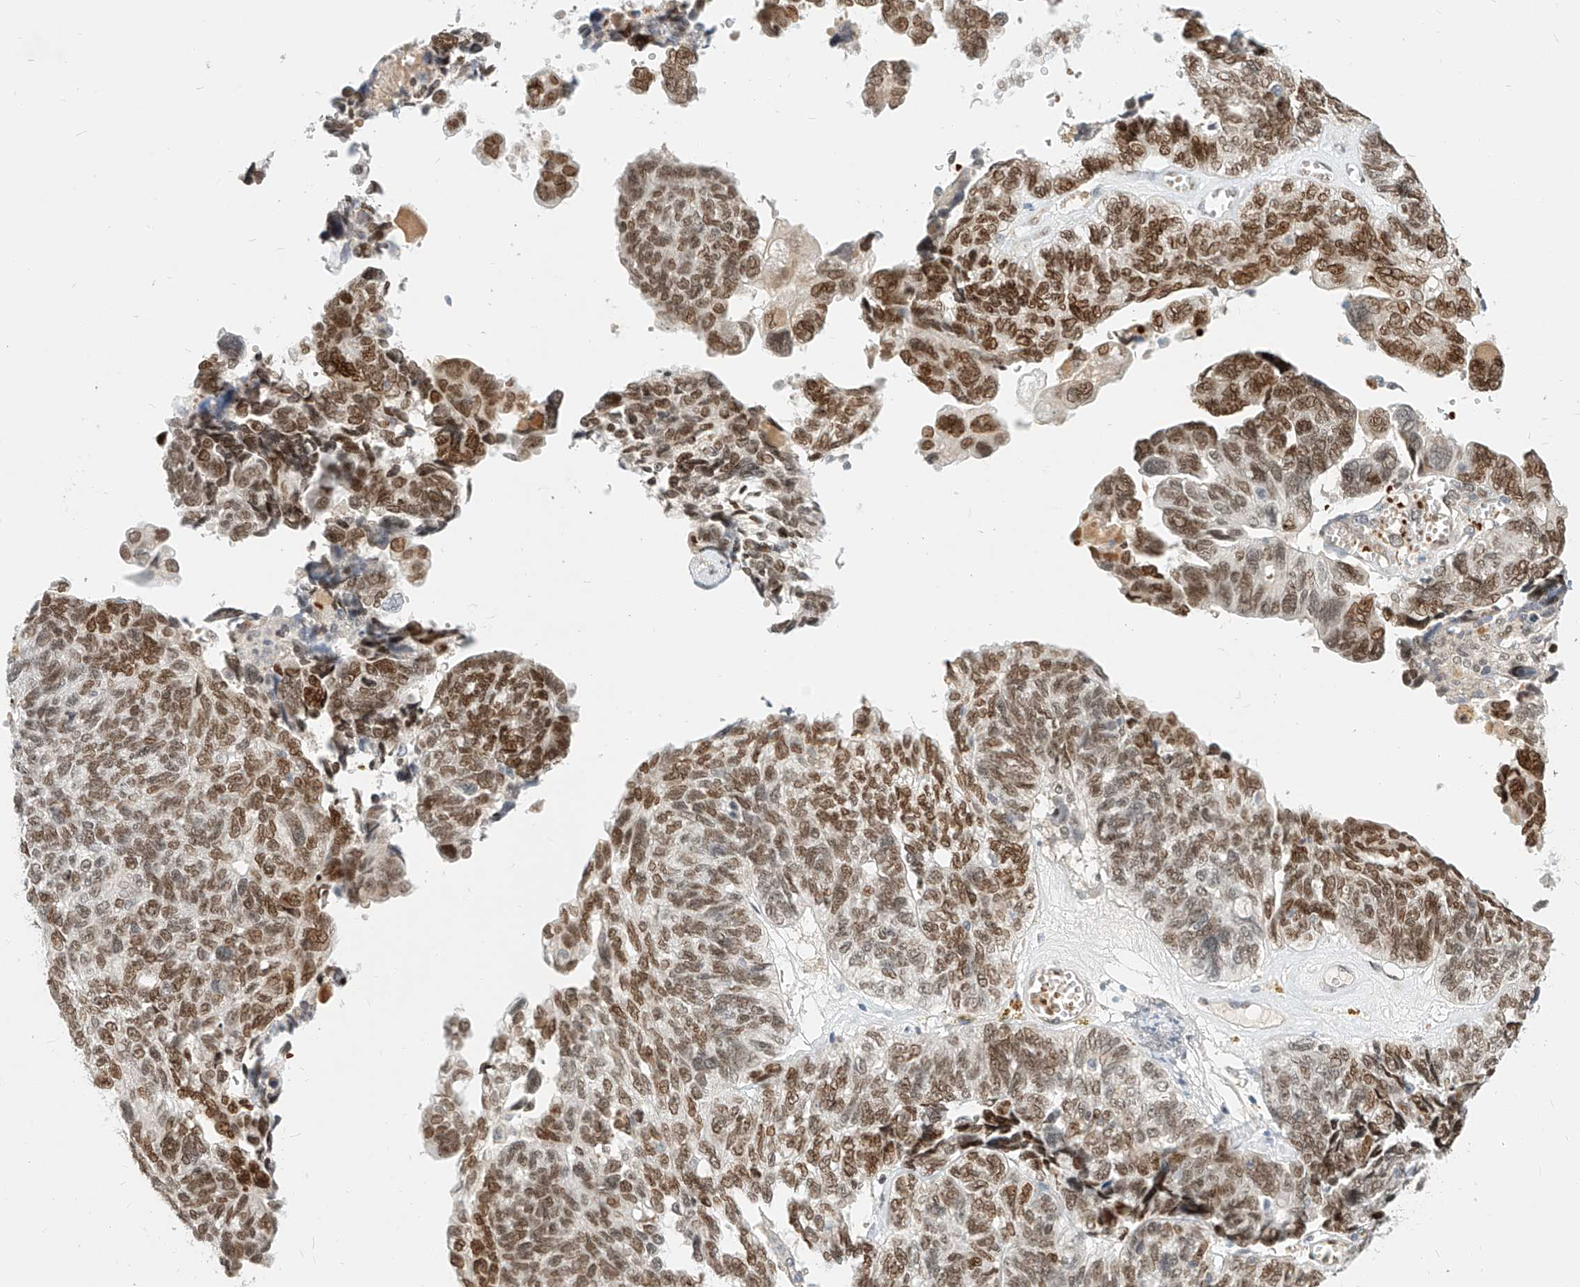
{"staining": {"intensity": "moderate", "quantity": ">75%", "location": "nuclear"}, "tissue": "ovarian cancer", "cell_type": "Tumor cells", "image_type": "cancer", "snomed": [{"axis": "morphology", "description": "Cystadenocarcinoma, serous, NOS"}, {"axis": "topography", "description": "Ovary"}], "caption": "Serous cystadenocarcinoma (ovarian) stained for a protein (brown) displays moderate nuclear positive positivity in about >75% of tumor cells.", "gene": "CBX8", "patient": {"sex": "female", "age": 79}}